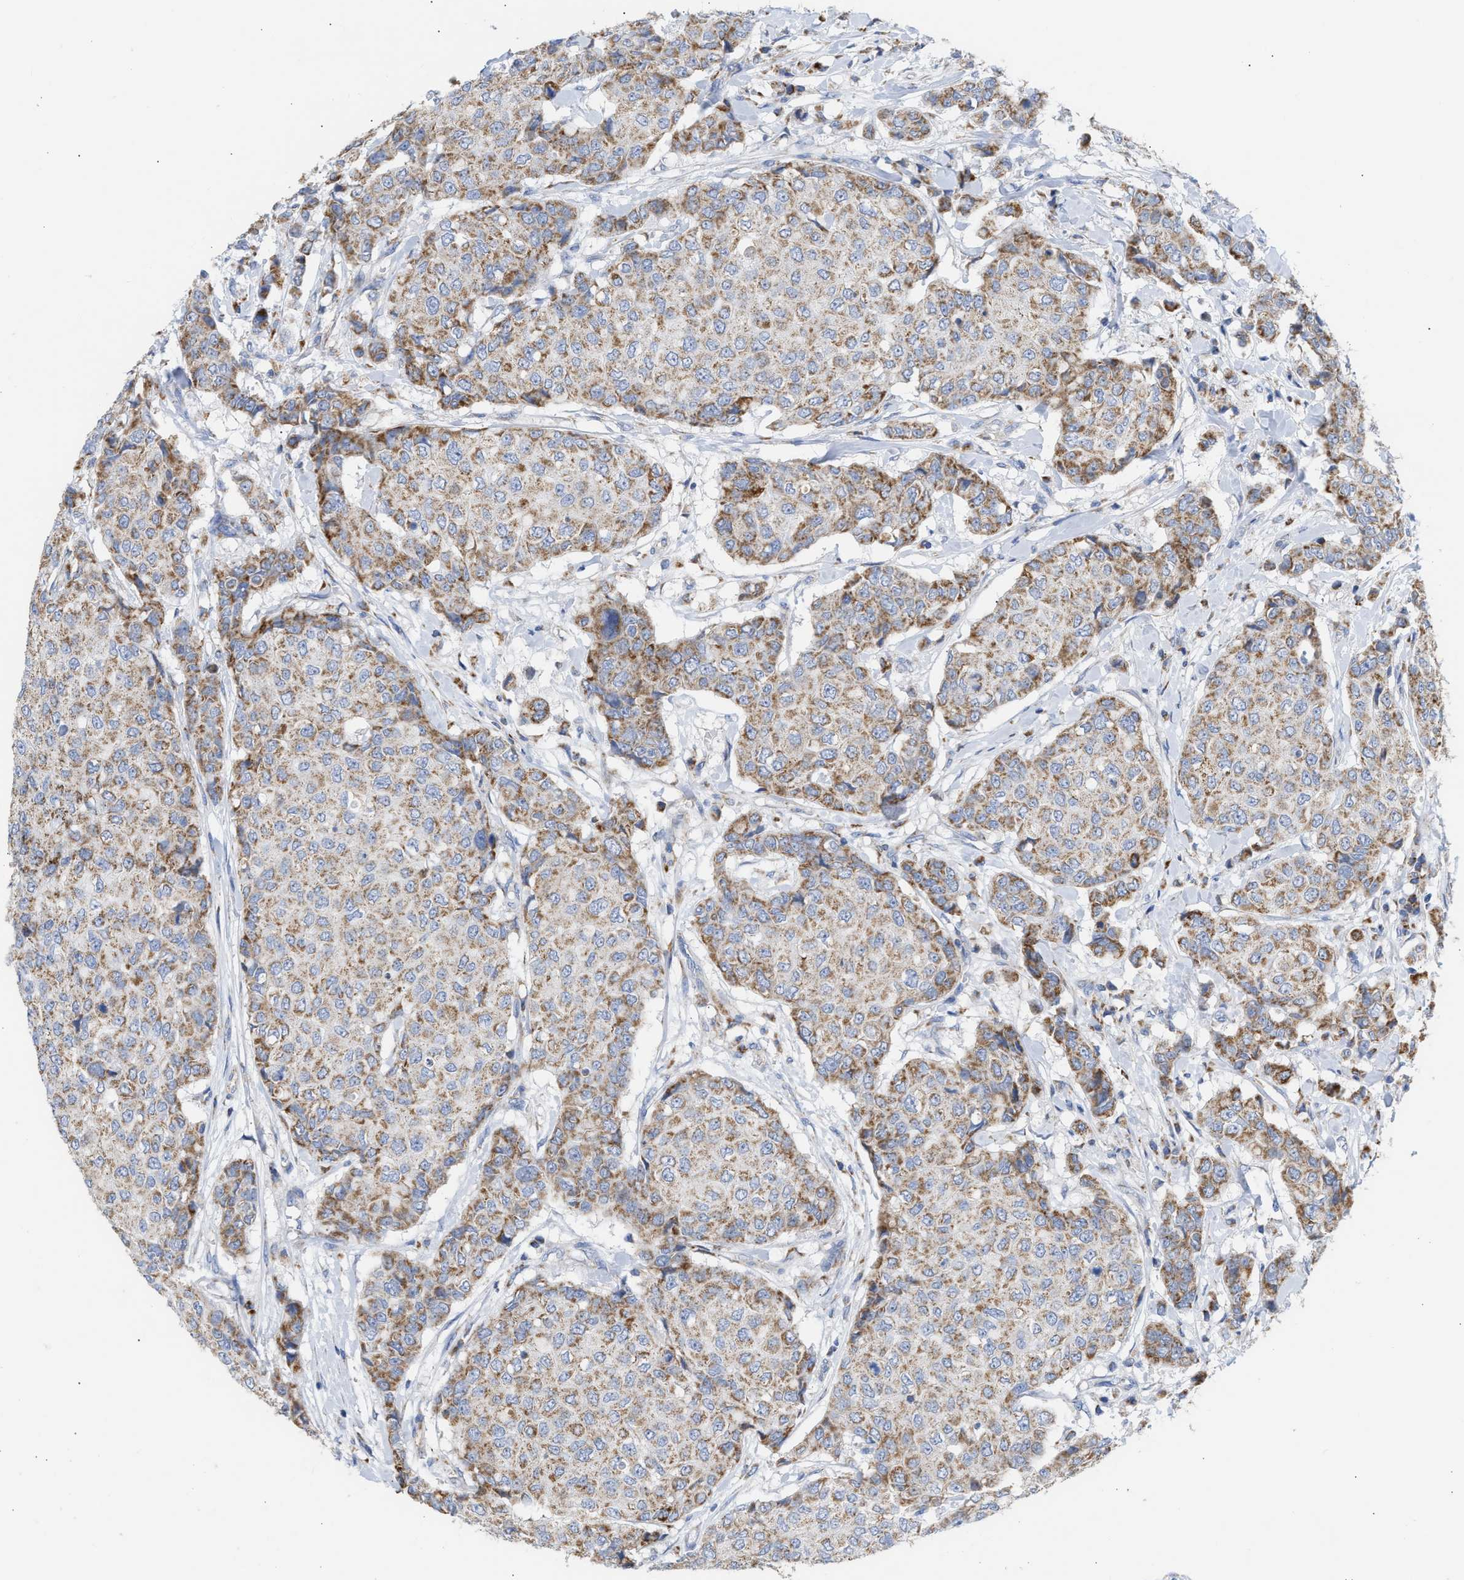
{"staining": {"intensity": "moderate", "quantity": ">75%", "location": "cytoplasmic/membranous"}, "tissue": "breast cancer", "cell_type": "Tumor cells", "image_type": "cancer", "snomed": [{"axis": "morphology", "description": "Duct carcinoma"}, {"axis": "topography", "description": "Breast"}], "caption": "About >75% of tumor cells in invasive ductal carcinoma (breast) exhibit moderate cytoplasmic/membranous protein expression as visualized by brown immunohistochemical staining.", "gene": "ACOT13", "patient": {"sex": "female", "age": 27}}